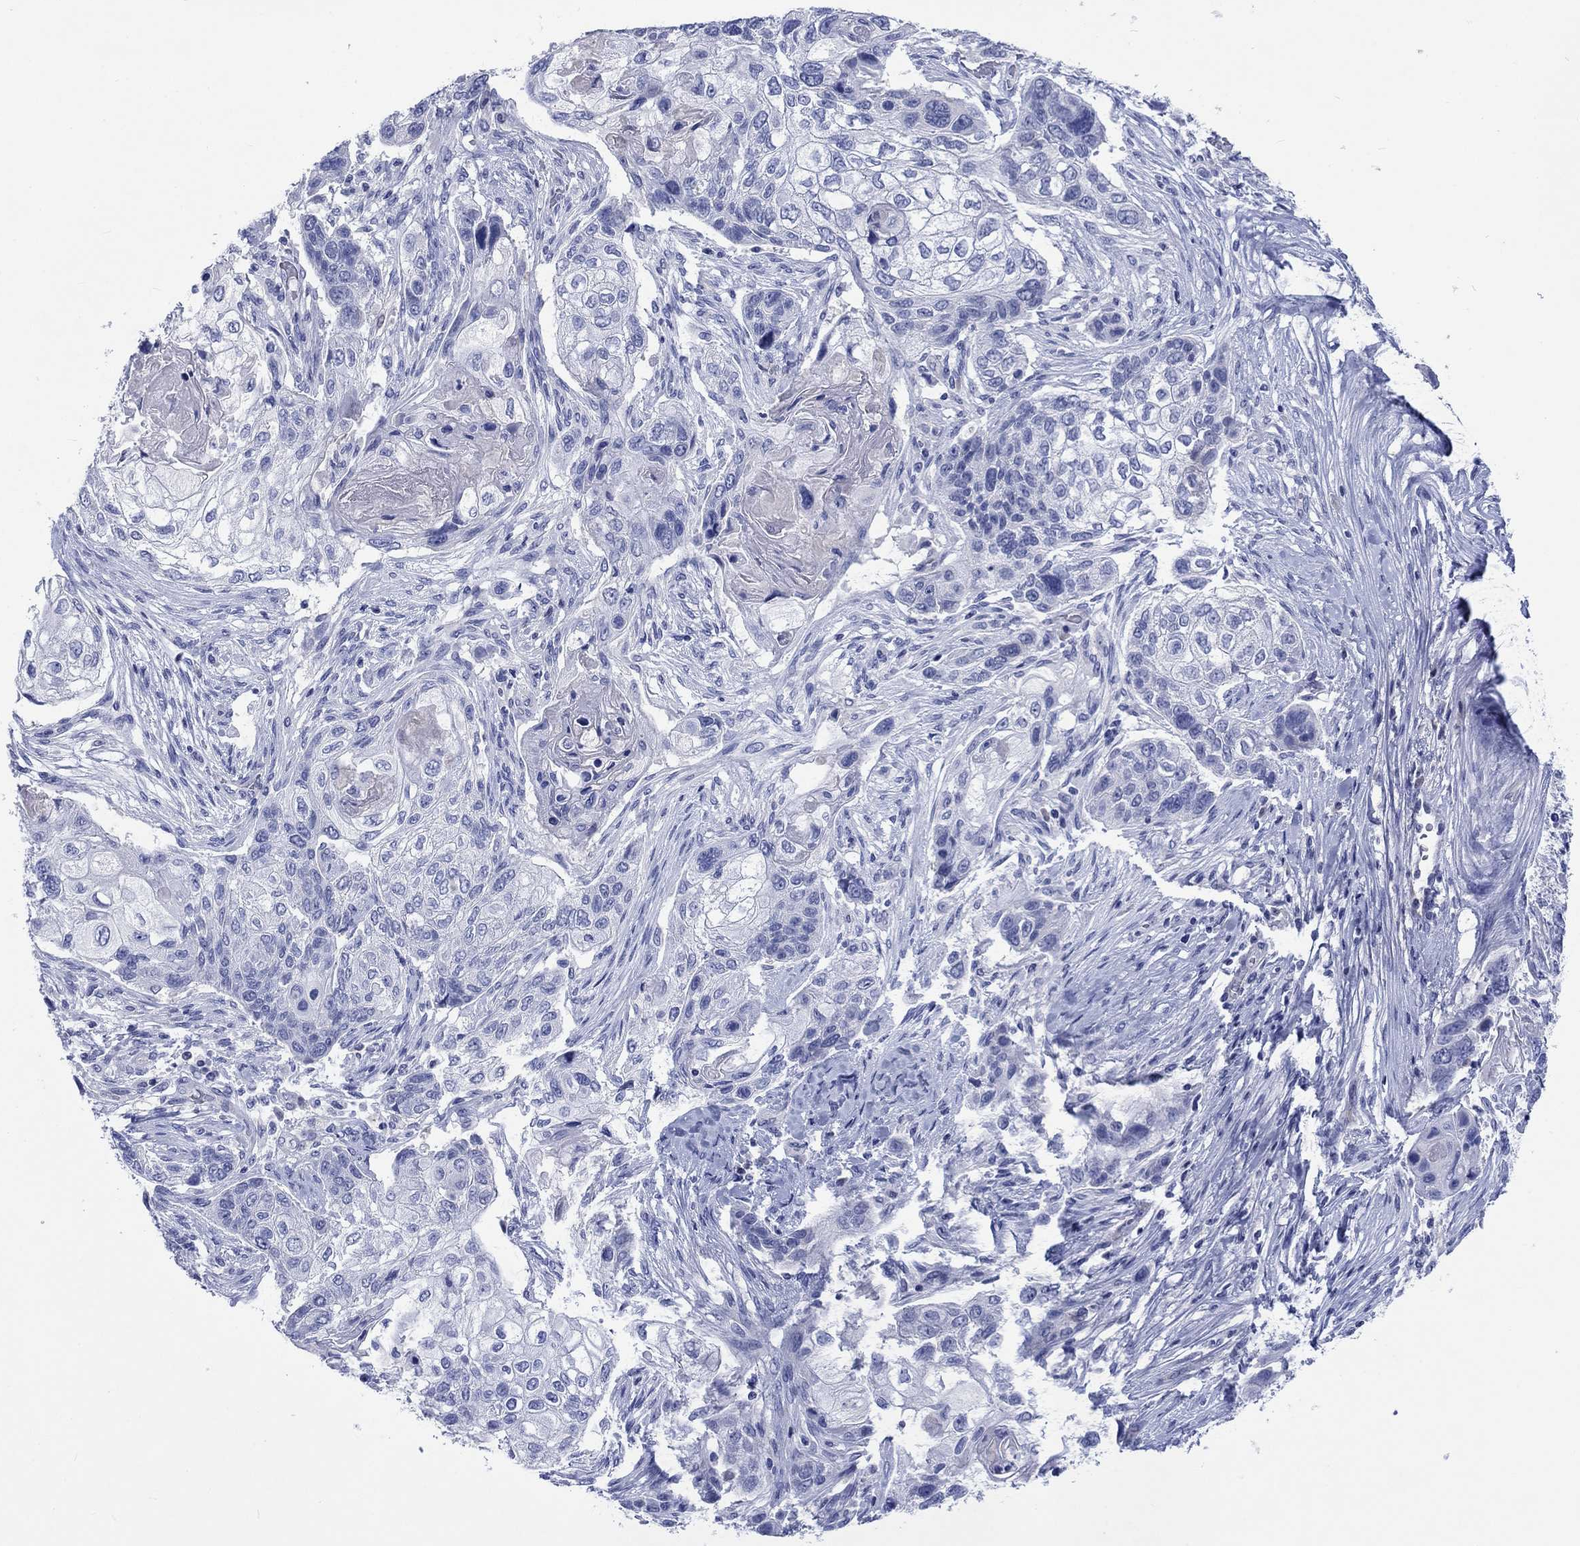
{"staining": {"intensity": "negative", "quantity": "none", "location": "none"}, "tissue": "lung cancer", "cell_type": "Tumor cells", "image_type": "cancer", "snomed": [{"axis": "morphology", "description": "Normal tissue, NOS"}, {"axis": "morphology", "description": "Squamous cell carcinoma, NOS"}, {"axis": "topography", "description": "Bronchus"}, {"axis": "topography", "description": "Lung"}], "caption": "The micrograph exhibits no significant expression in tumor cells of lung cancer (squamous cell carcinoma). (DAB immunohistochemistry with hematoxylin counter stain).", "gene": "CACNG3", "patient": {"sex": "male", "age": 69}}